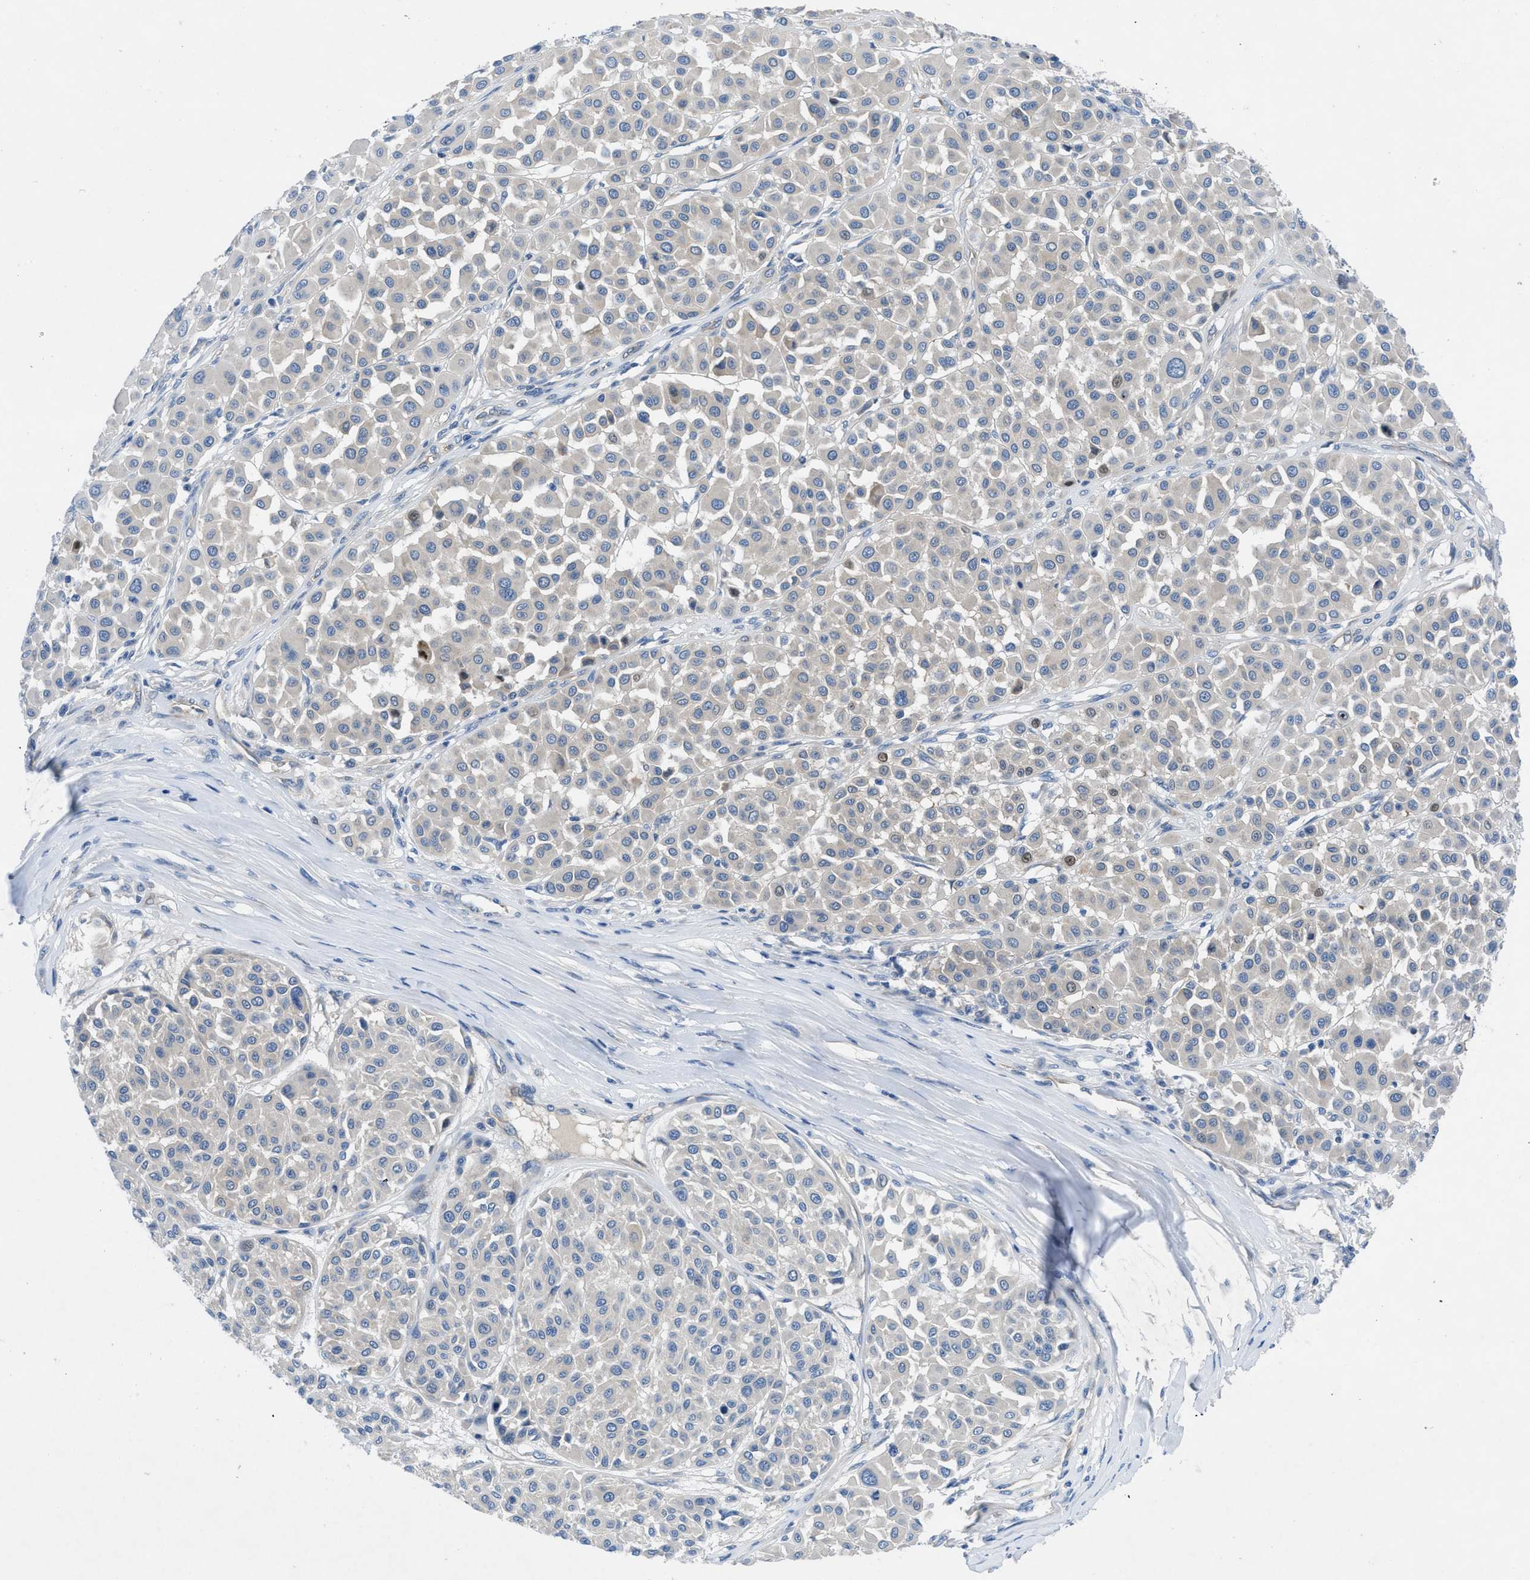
{"staining": {"intensity": "negative", "quantity": "none", "location": "none"}, "tissue": "melanoma", "cell_type": "Tumor cells", "image_type": "cancer", "snomed": [{"axis": "morphology", "description": "Malignant melanoma, Metastatic site"}, {"axis": "topography", "description": "Soft tissue"}], "caption": "Immunohistochemical staining of malignant melanoma (metastatic site) exhibits no significant staining in tumor cells. The staining was performed using DAB (3,3'-diaminobenzidine) to visualize the protein expression in brown, while the nuclei were stained in blue with hematoxylin (Magnification: 20x).", "gene": "PGR", "patient": {"sex": "male", "age": 41}}